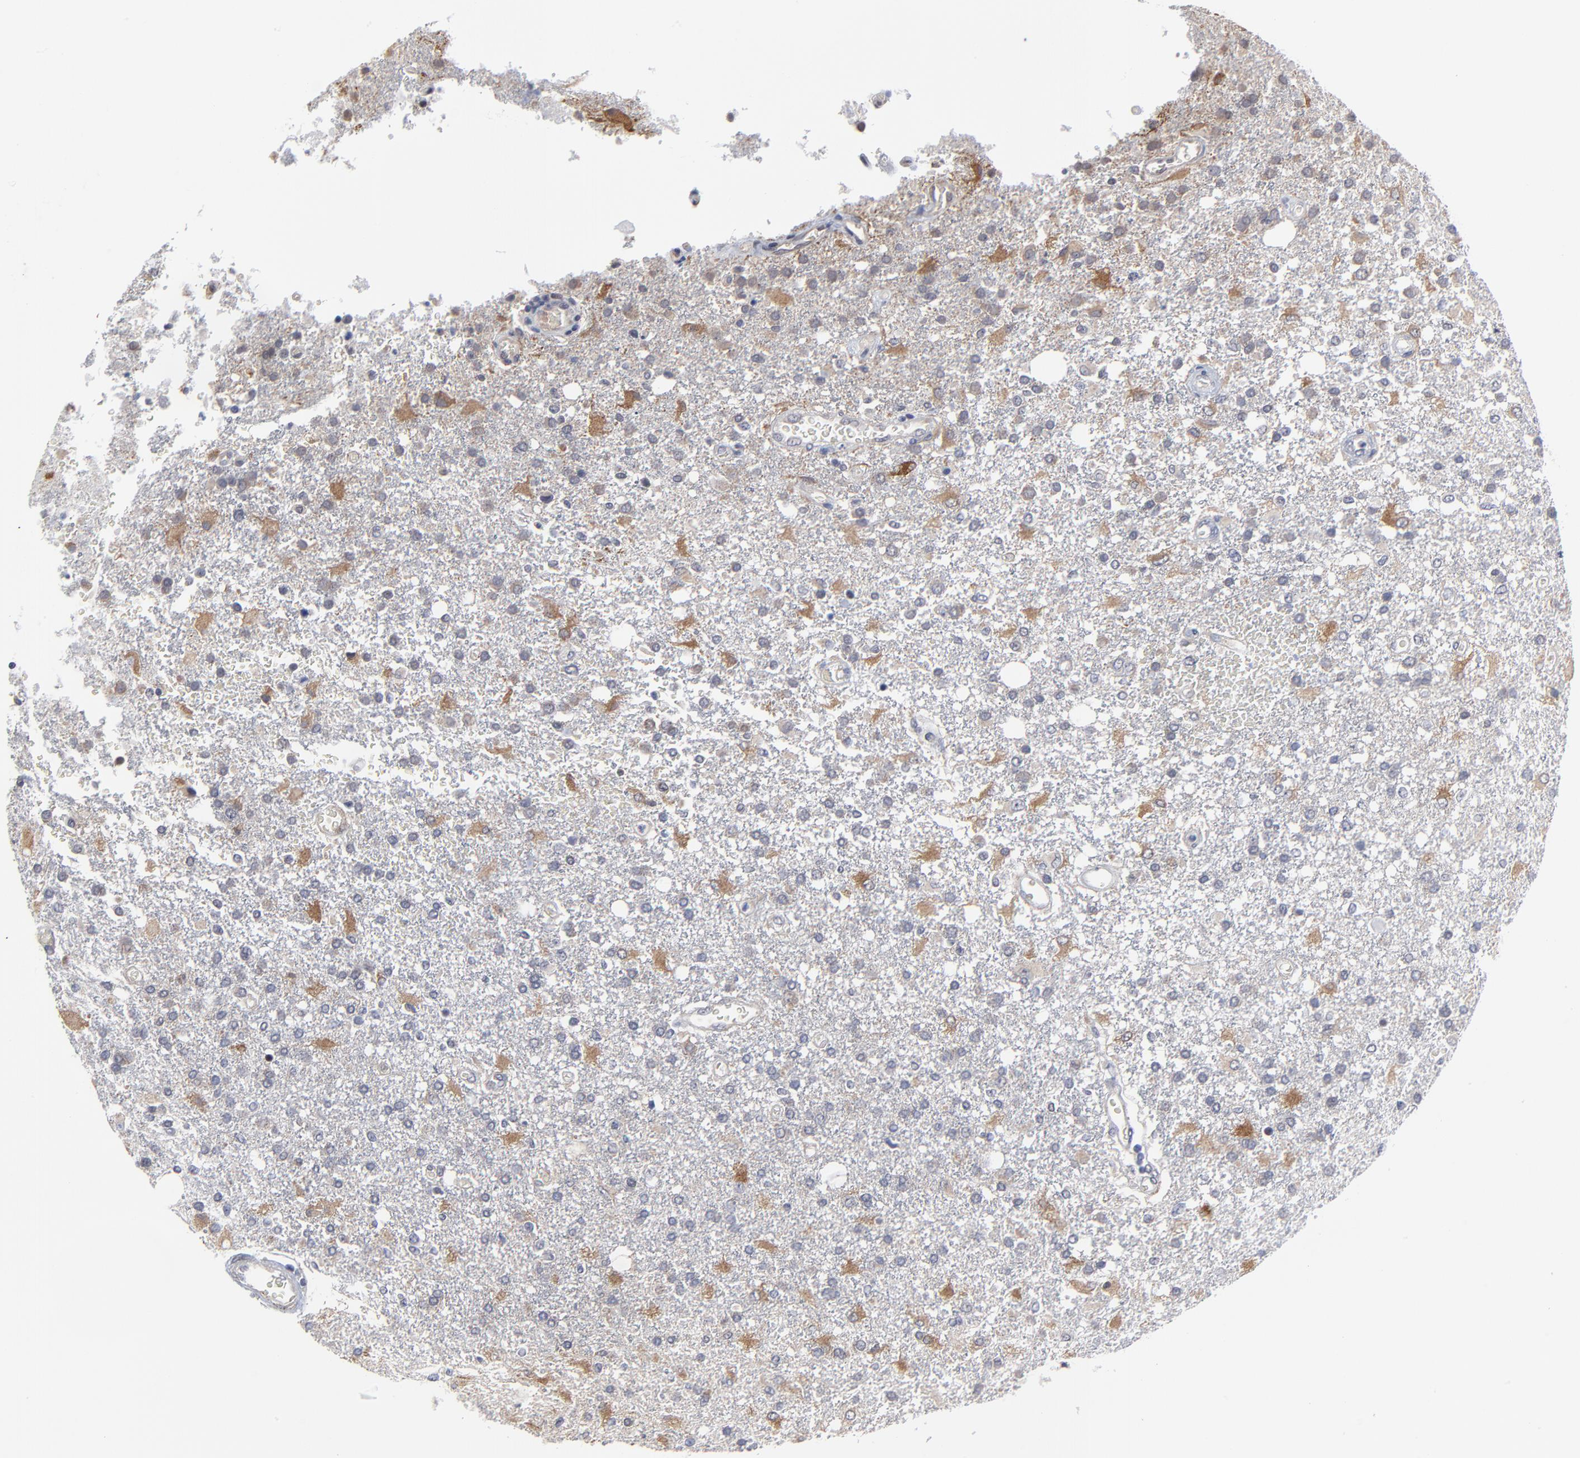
{"staining": {"intensity": "moderate", "quantity": "<25%", "location": "cytoplasmic/membranous"}, "tissue": "glioma", "cell_type": "Tumor cells", "image_type": "cancer", "snomed": [{"axis": "morphology", "description": "Glioma, malignant, High grade"}, {"axis": "topography", "description": "Cerebral cortex"}], "caption": "Immunohistochemistry of malignant glioma (high-grade) exhibits low levels of moderate cytoplasmic/membranous expression in about <25% of tumor cells.", "gene": "MAGEA10", "patient": {"sex": "male", "age": 79}}